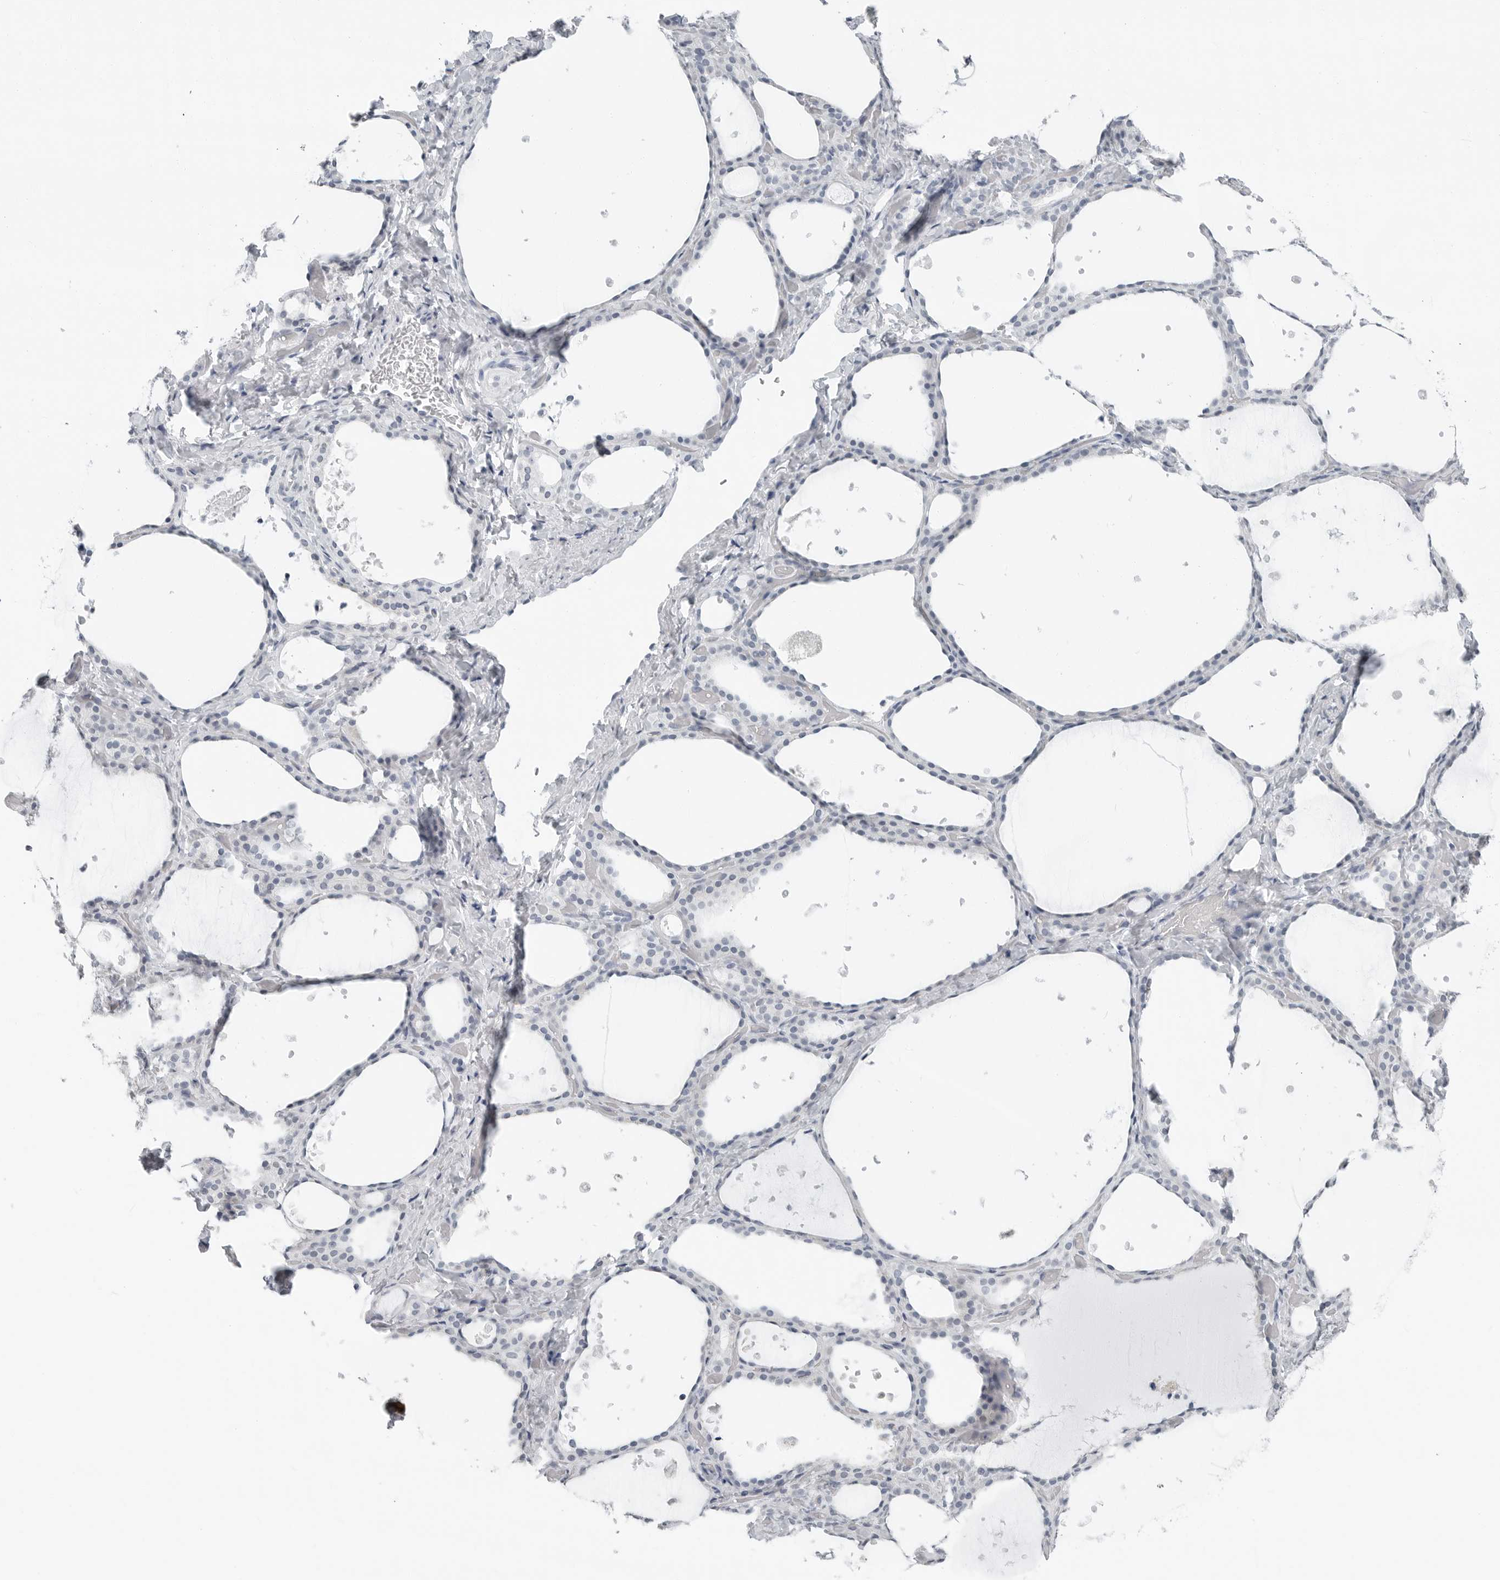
{"staining": {"intensity": "negative", "quantity": "none", "location": "none"}, "tissue": "thyroid gland", "cell_type": "Glandular cells", "image_type": "normal", "snomed": [{"axis": "morphology", "description": "Normal tissue, NOS"}, {"axis": "topography", "description": "Thyroid gland"}], "caption": "This is an IHC photomicrograph of normal human thyroid gland. There is no expression in glandular cells.", "gene": "XIRP1", "patient": {"sex": "female", "age": 44}}